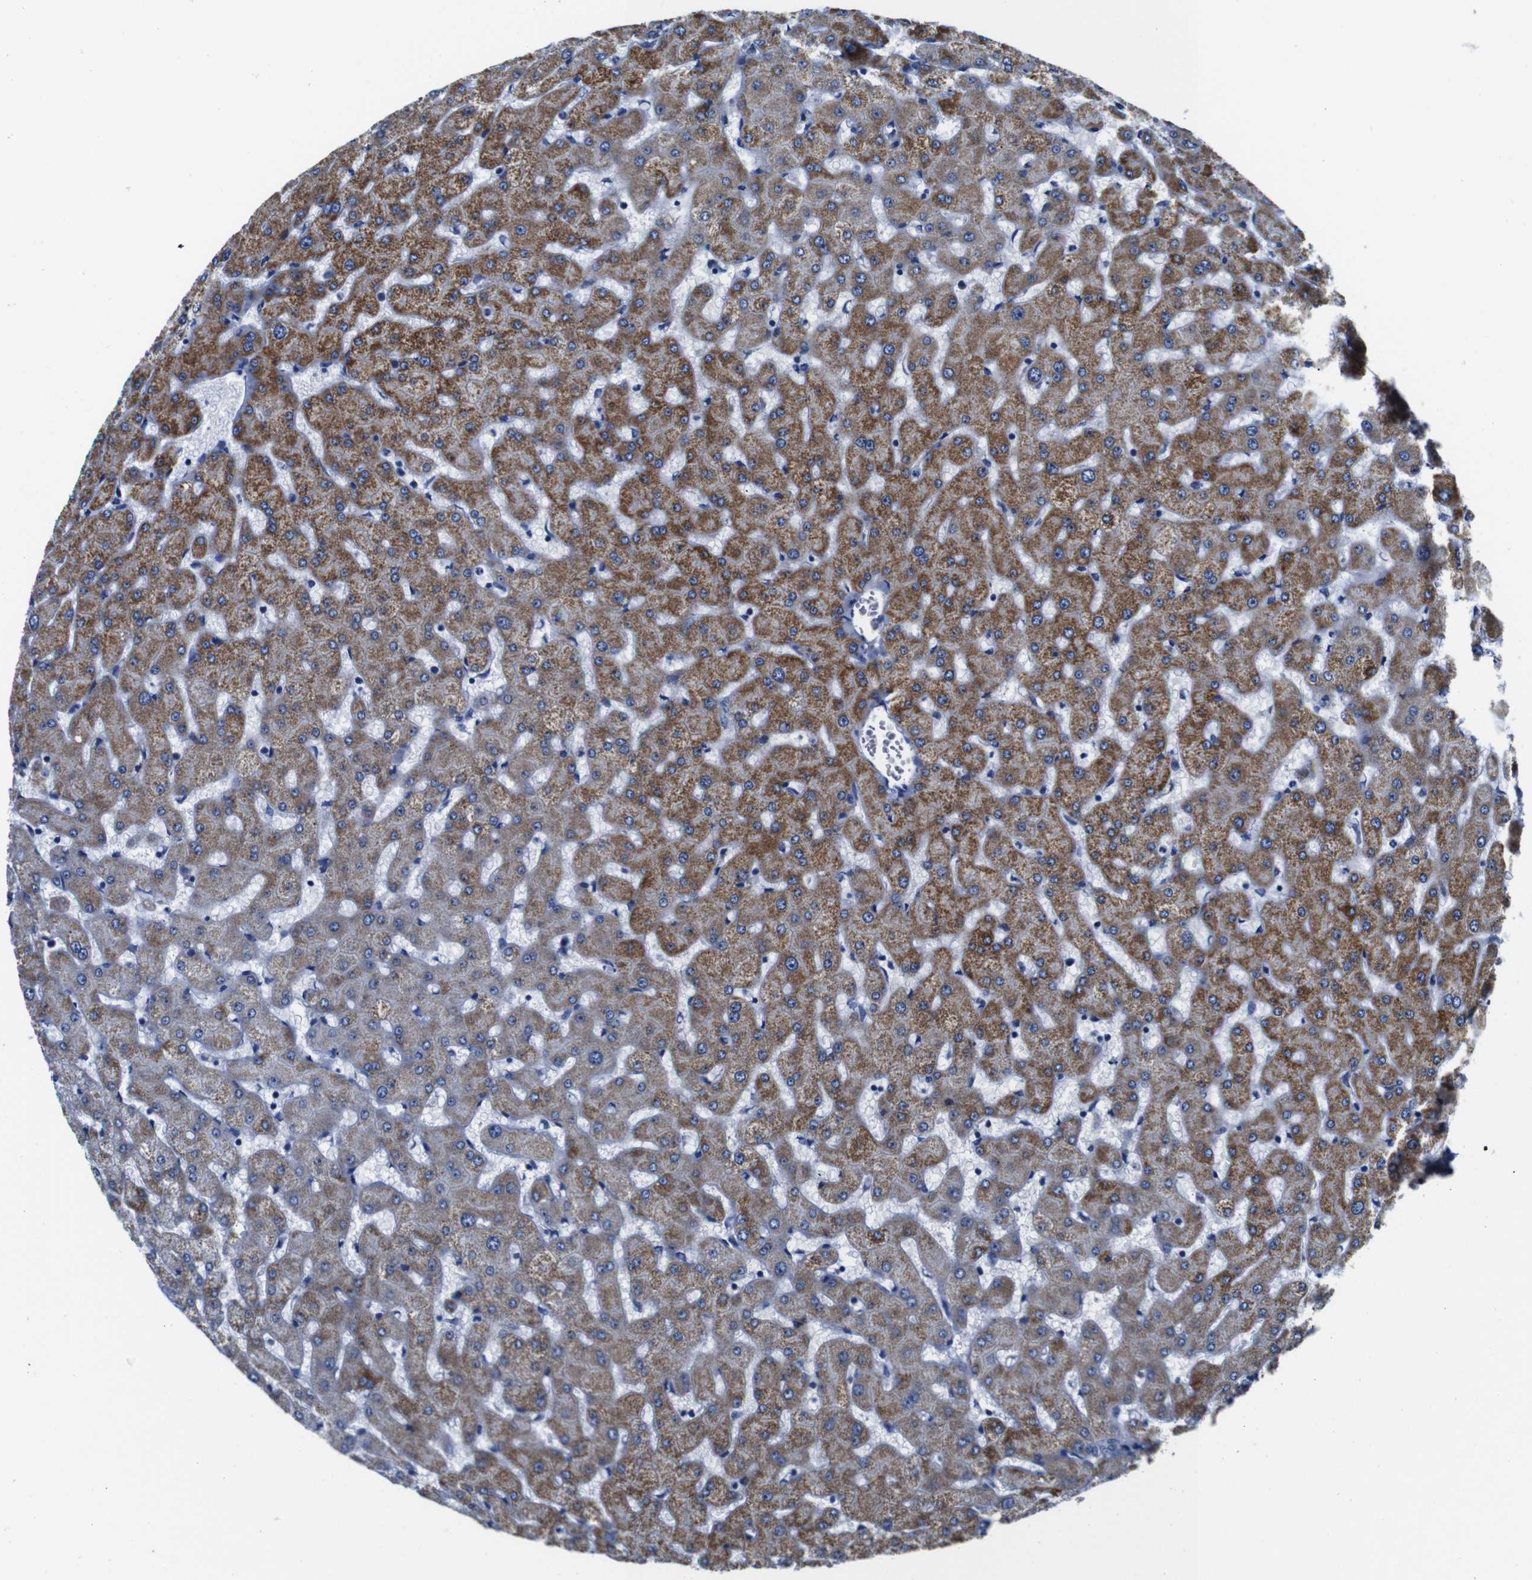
{"staining": {"intensity": "negative", "quantity": "none", "location": "none"}, "tissue": "liver", "cell_type": "Cholangiocytes", "image_type": "normal", "snomed": [{"axis": "morphology", "description": "Normal tissue, NOS"}, {"axis": "topography", "description": "Liver"}], "caption": "Human liver stained for a protein using immunohistochemistry (IHC) shows no positivity in cholangiocytes.", "gene": "SNX19", "patient": {"sex": "female", "age": 63}}